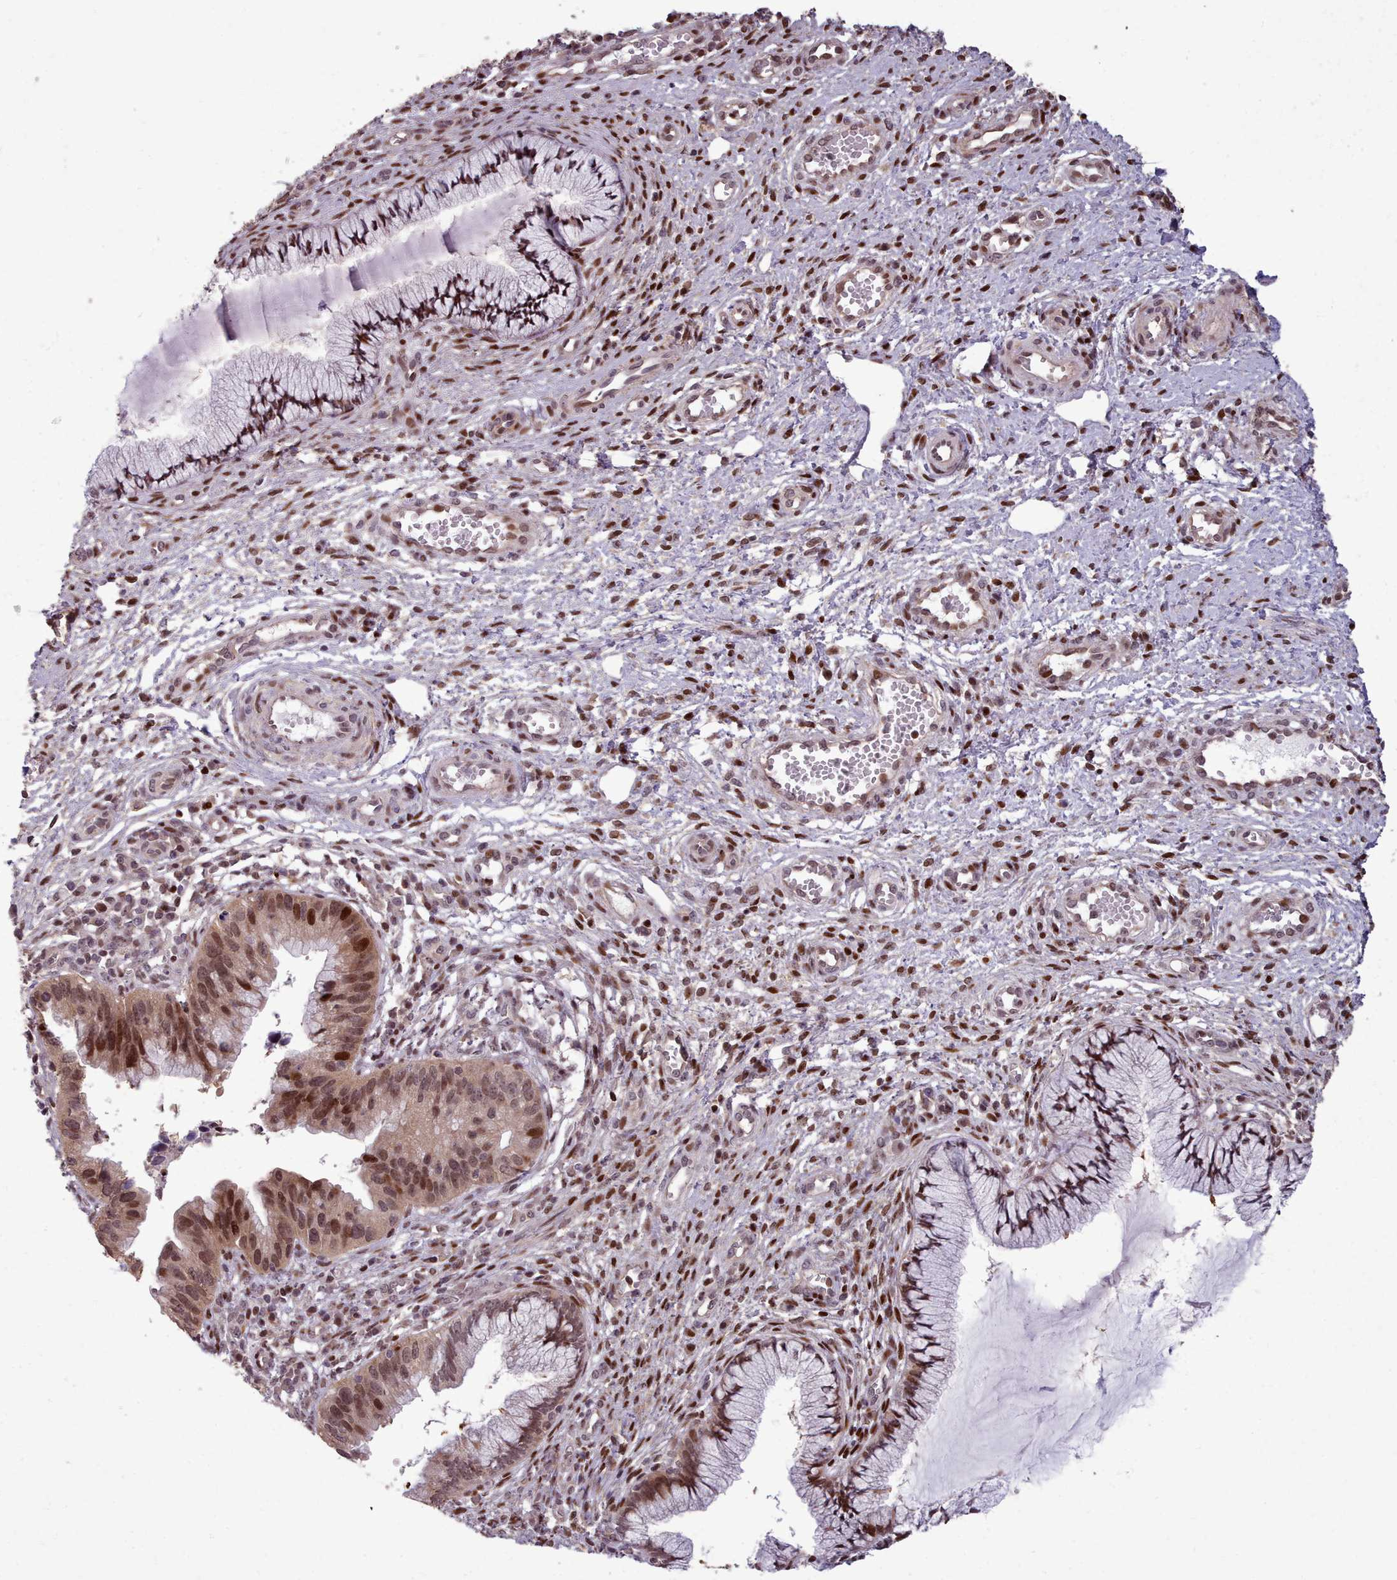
{"staining": {"intensity": "moderate", "quantity": ">75%", "location": "nuclear"}, "tissue": "cervical cancer", "cell_type": "Tumor cells", "image_type": "cancer", "snomed": [{"axis": "morphology", "description": "Adenocarcinoma, NOS"}, {"axis": "topography", "description": "Cervix"}], "caption": "High-magnification brightfield microscopy of adenocarcinoma (cervical) stained with DAB (3,3'-diaminobenzidine) (brown) and counterstained with hematoxylin (blue). tumor cells exhibit moderate nuclear staining is appreciated in approximately>75% of cells. (DAB = brown stain, brightfield microscopy at high magnification).", "gene": "ENSA", "patient": {"sex": "female", "age": 34}}